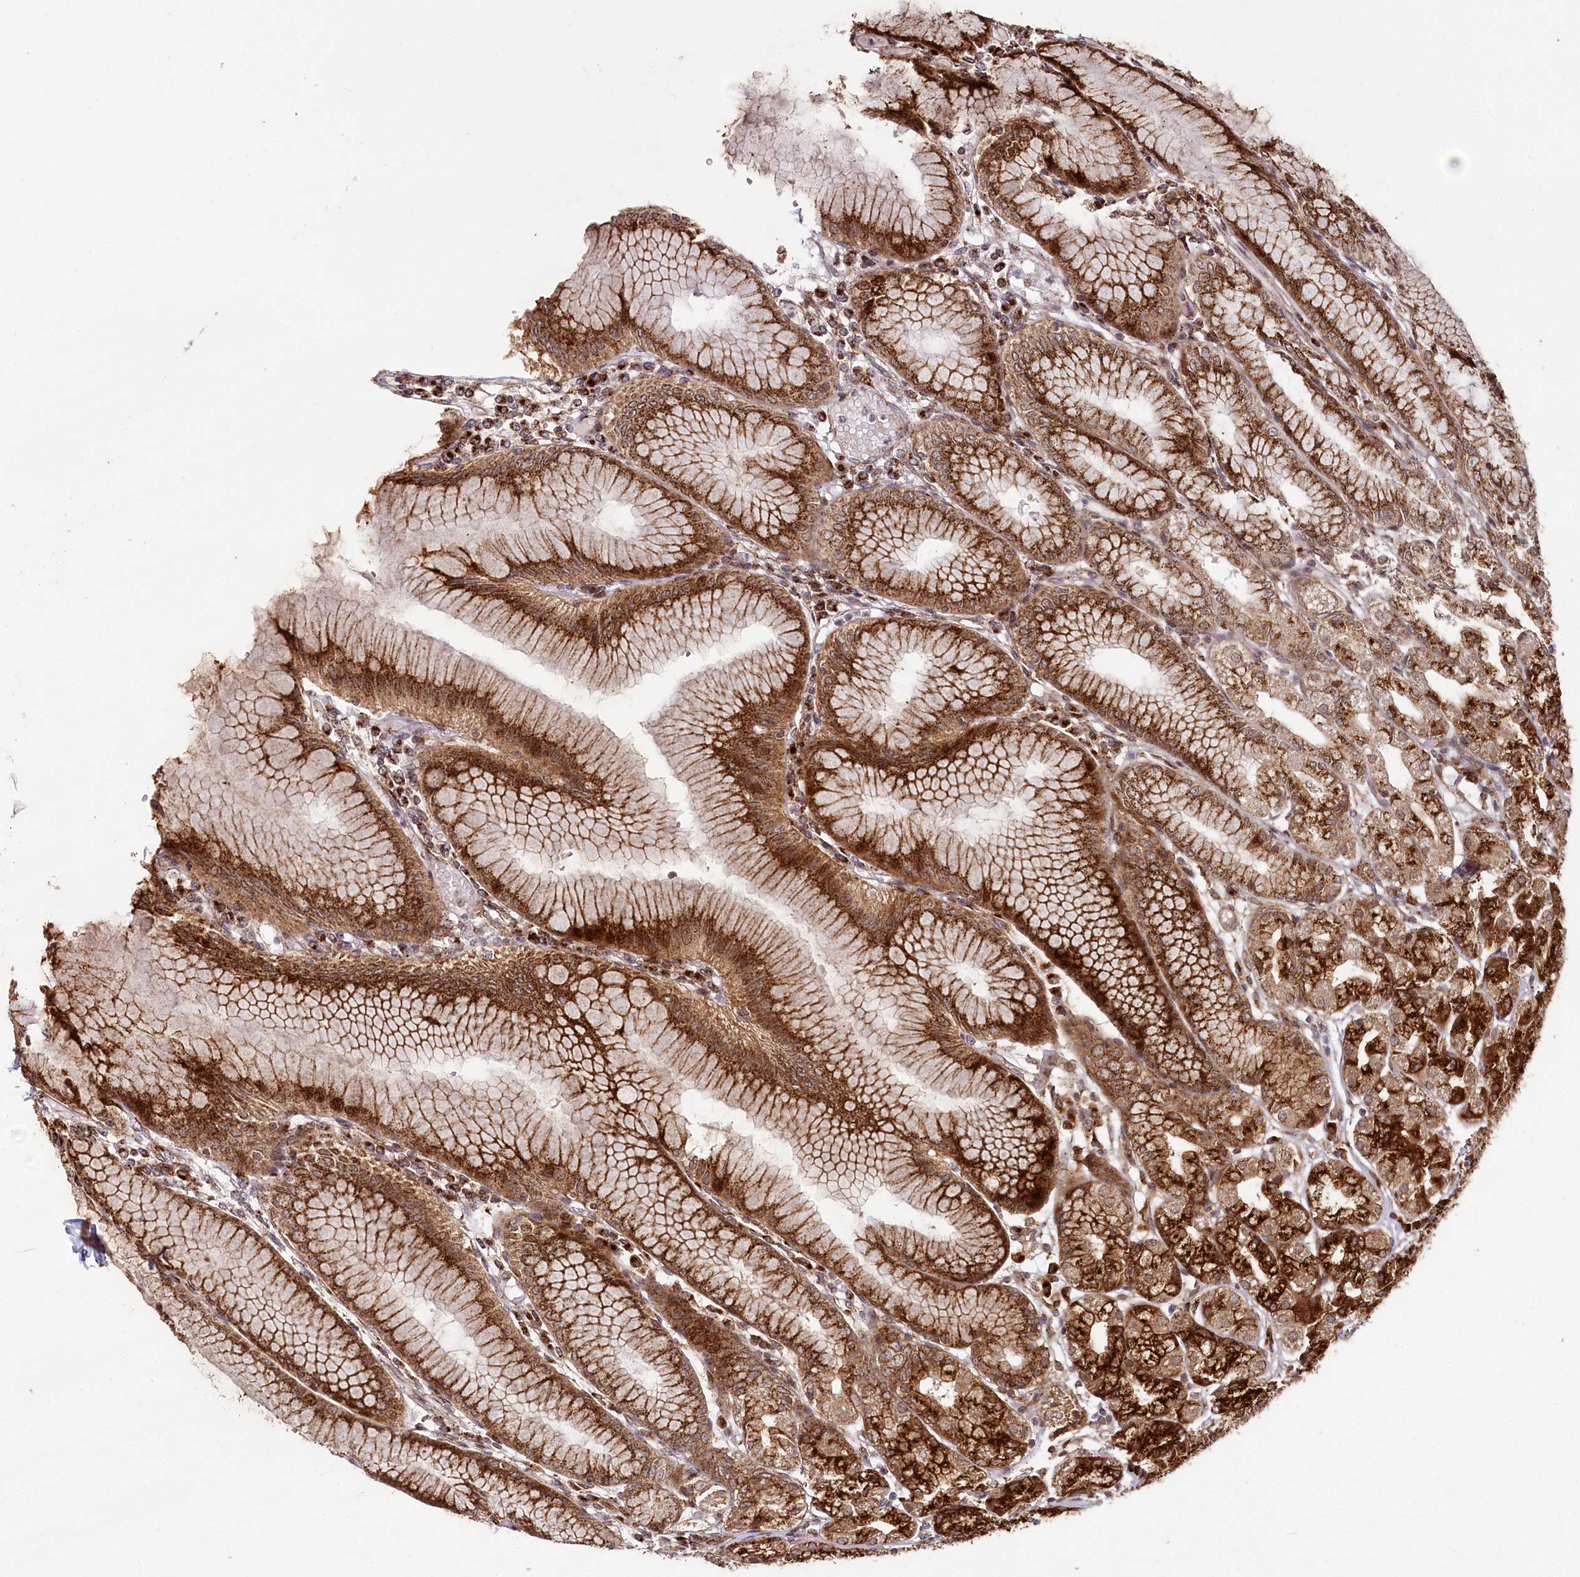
{"staining": {"intensity": "strong", "quantity": ">75%", "location": "cytoplasmic/membranous"}, "tissue": "stomach", "cell_type": "Glandular cells", "image_type": "normal", "snomed": [{"axis": "morphology", "description": "Normal tissue, NOS"}, {"axis": "topography", "description": "Stomach"}], "caption": "Strong cytoplasmic/membranous positivity for a protein is identified in approximately >75% of glandular cells of normal stomach using immunohistochemistry (IHC).", "gene": "COPG1", "patient": {"sex": "female", "age": 57}}